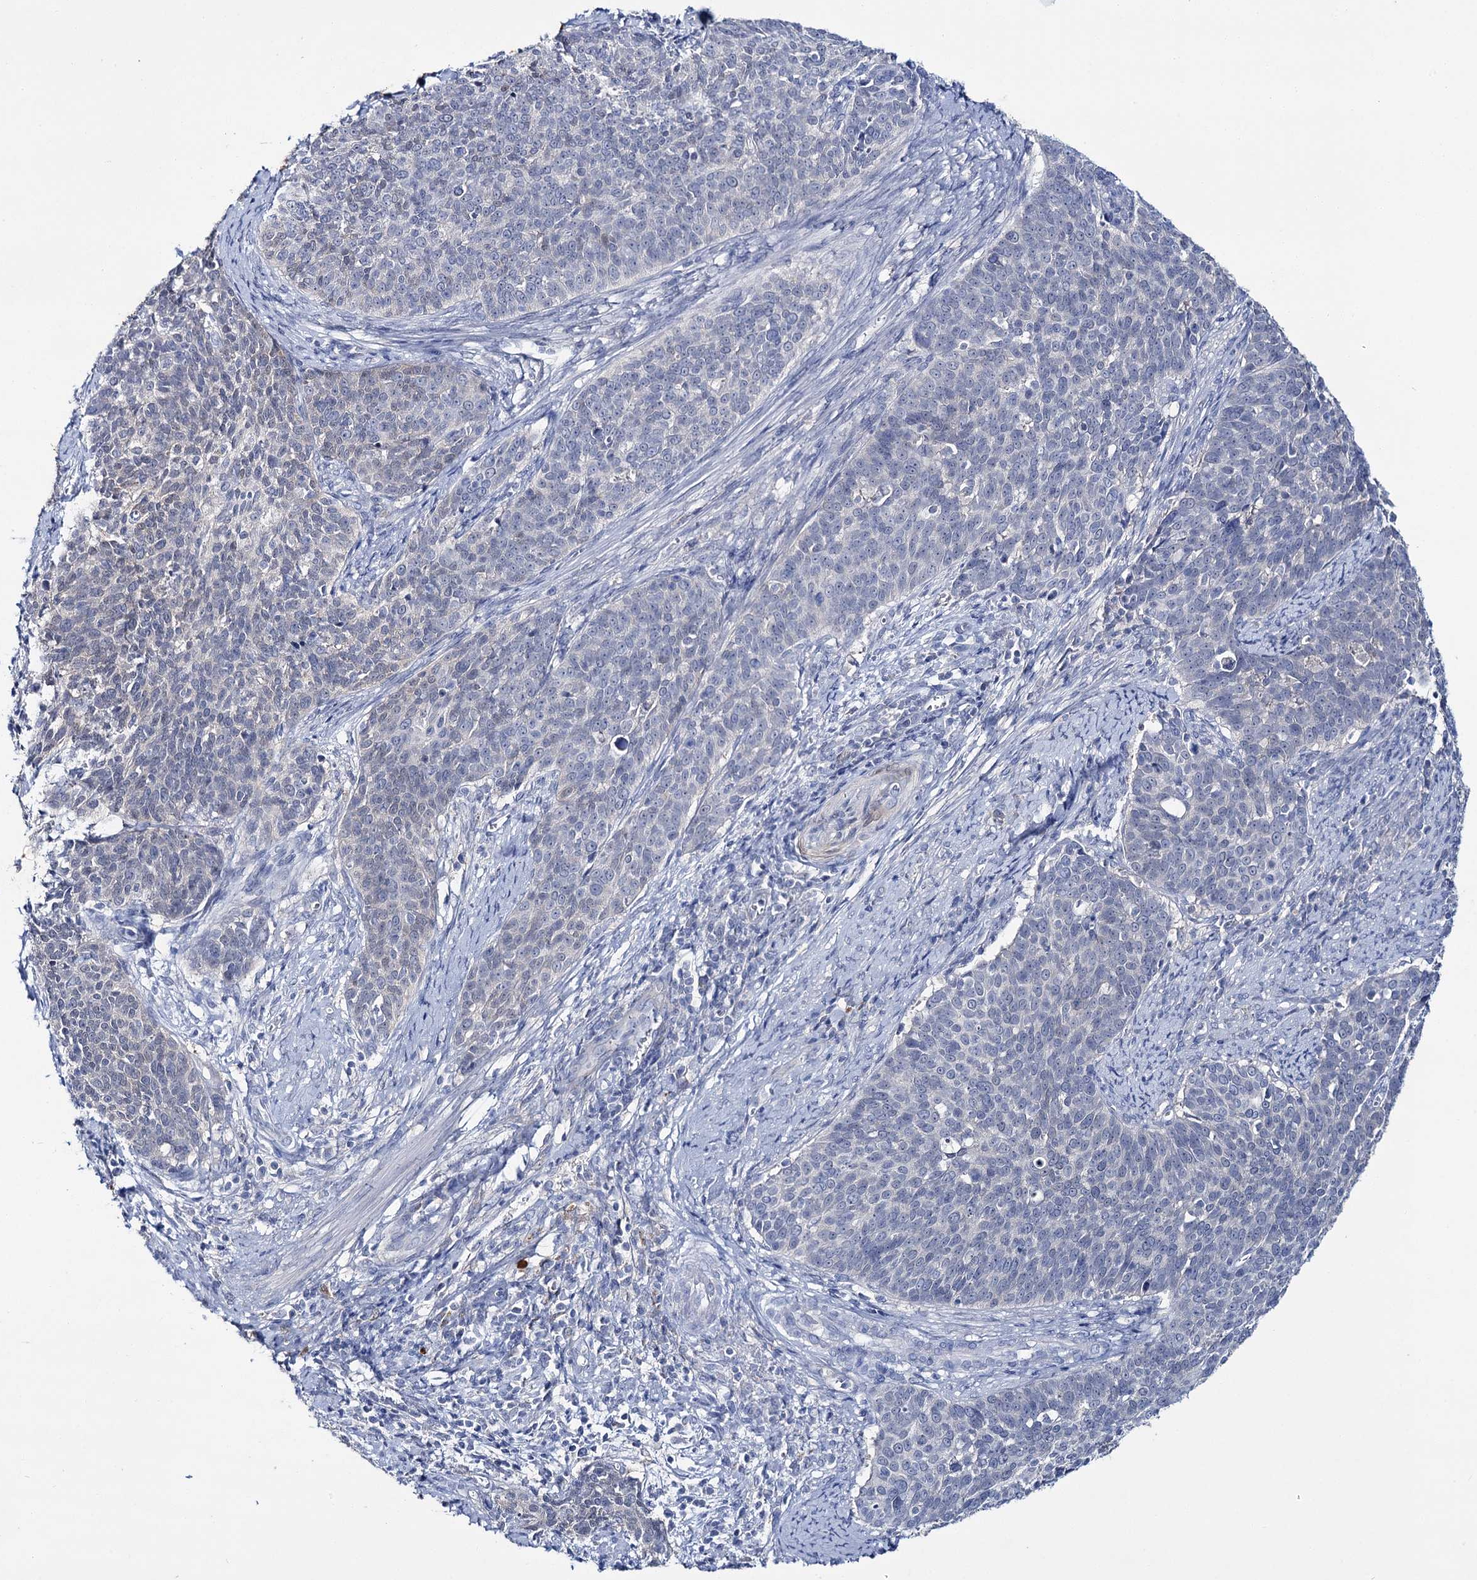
{"staining": {"intensity": "negative", "quantity": "none", "location": "none"}, "tissue": "cervical cancer", "cell_type": "Tumor cells", "image_type": "cancer", "snomed": [{"axis": "morphology", "description": "Squamous cell carcinoma, NOS"}, {"axis": "topography", "description": "Cervix"}], "caption": "This image is of cervical squamous cell carcinoma stained with immunohistochemistry (IHC) to label a protein in brown with the nuclei are counter-stained blue. There is no positivity in tumor cells.", "gene": "LYZL4", "patient": {"sex": "female", "age": 39}}